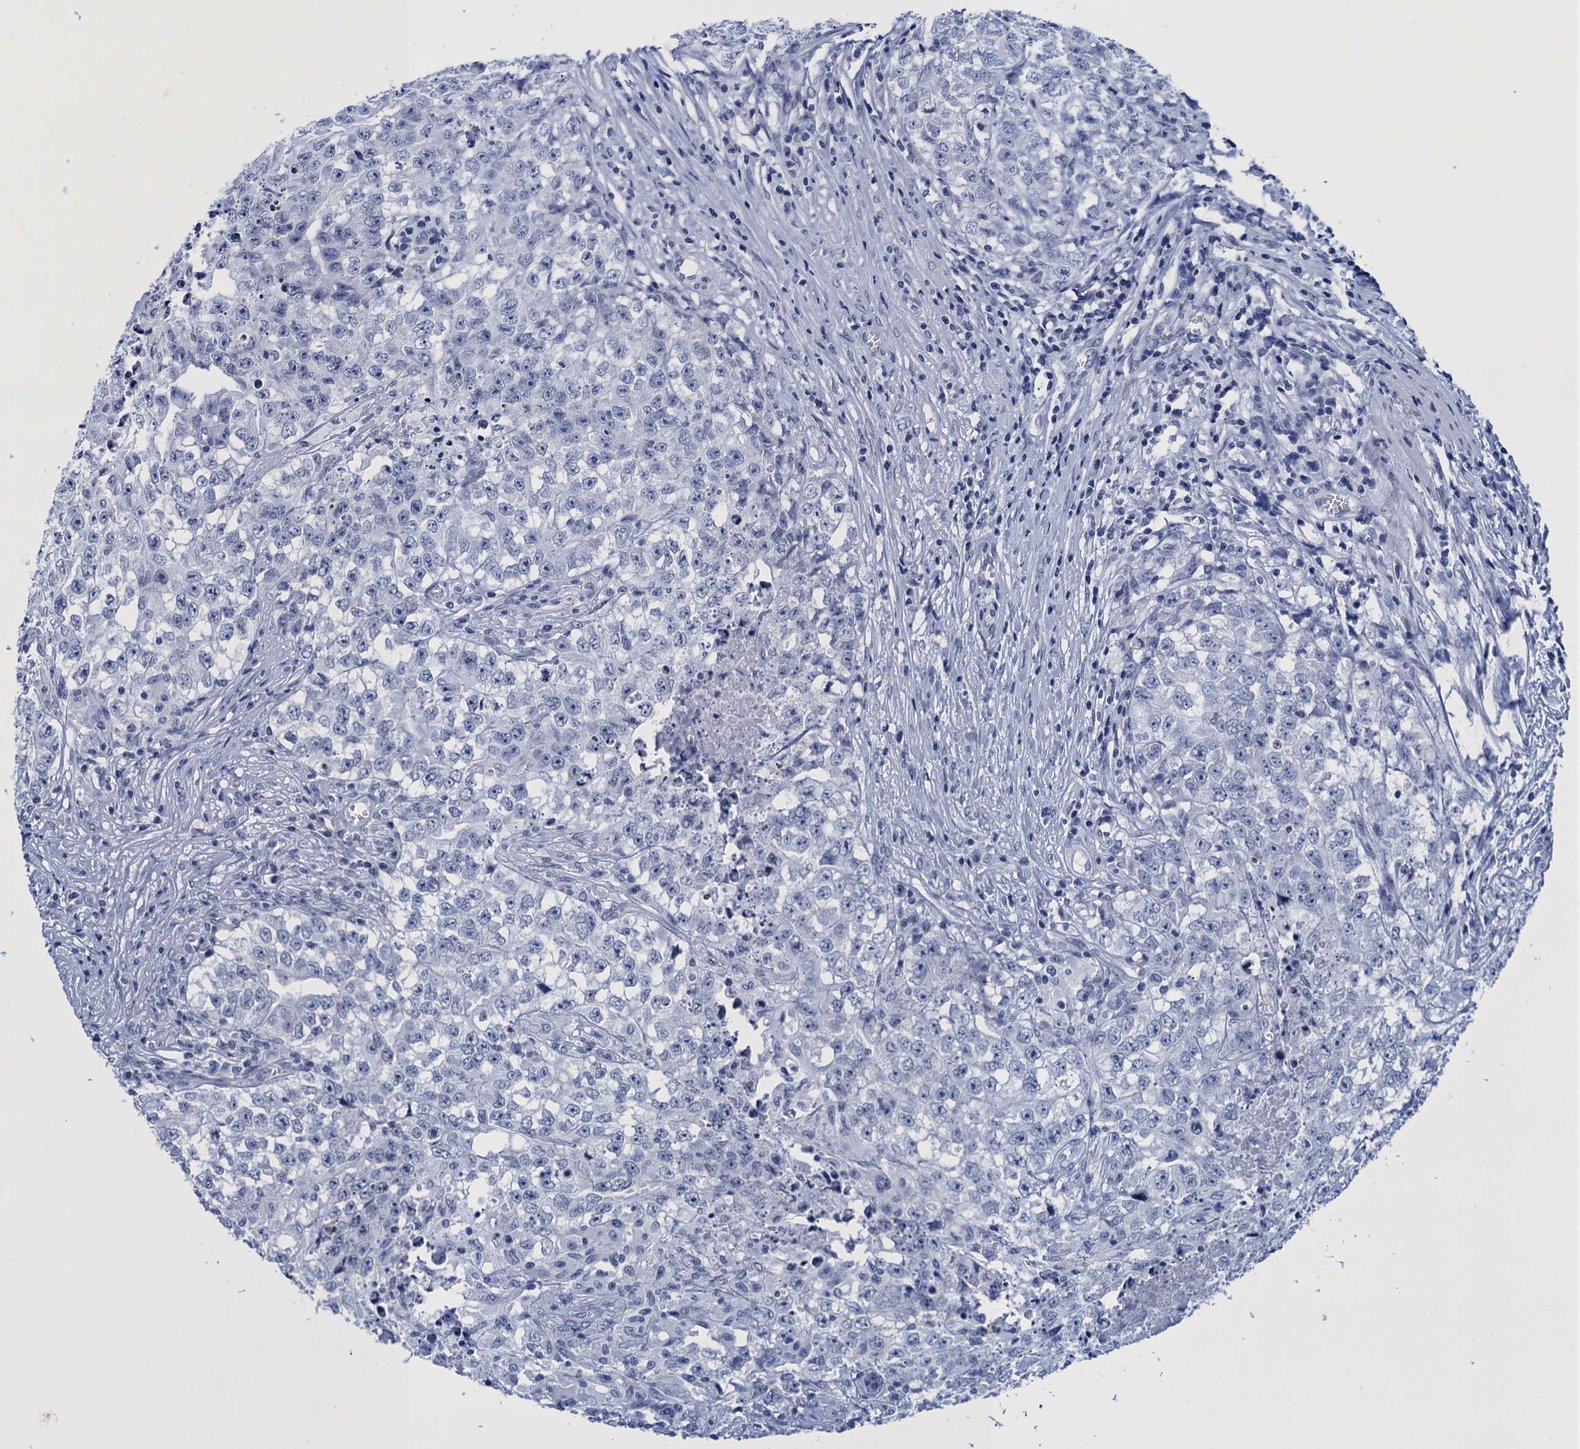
{"staining": {"intensity": "negative", "quantity": "none", "location": "none"}, "tissue": "testis cancer", "cell_type": "Tumor cells", "image_type": "cancer", "snomed": [{"axis": "morphology", "description": "Seminoma, NOS"}, {"axis": "morphology", "description": "Carcinoma, Embryonal, NOS"}, {"axis": "topography", "description": "Testis"}], "caption": "This is an immunohistochemistry (IHC) micrograph of human testis seminoma. There is no staining in tumor cells.", "gene": "METTL25", "patient": {"sex": "male", "age": 43}}